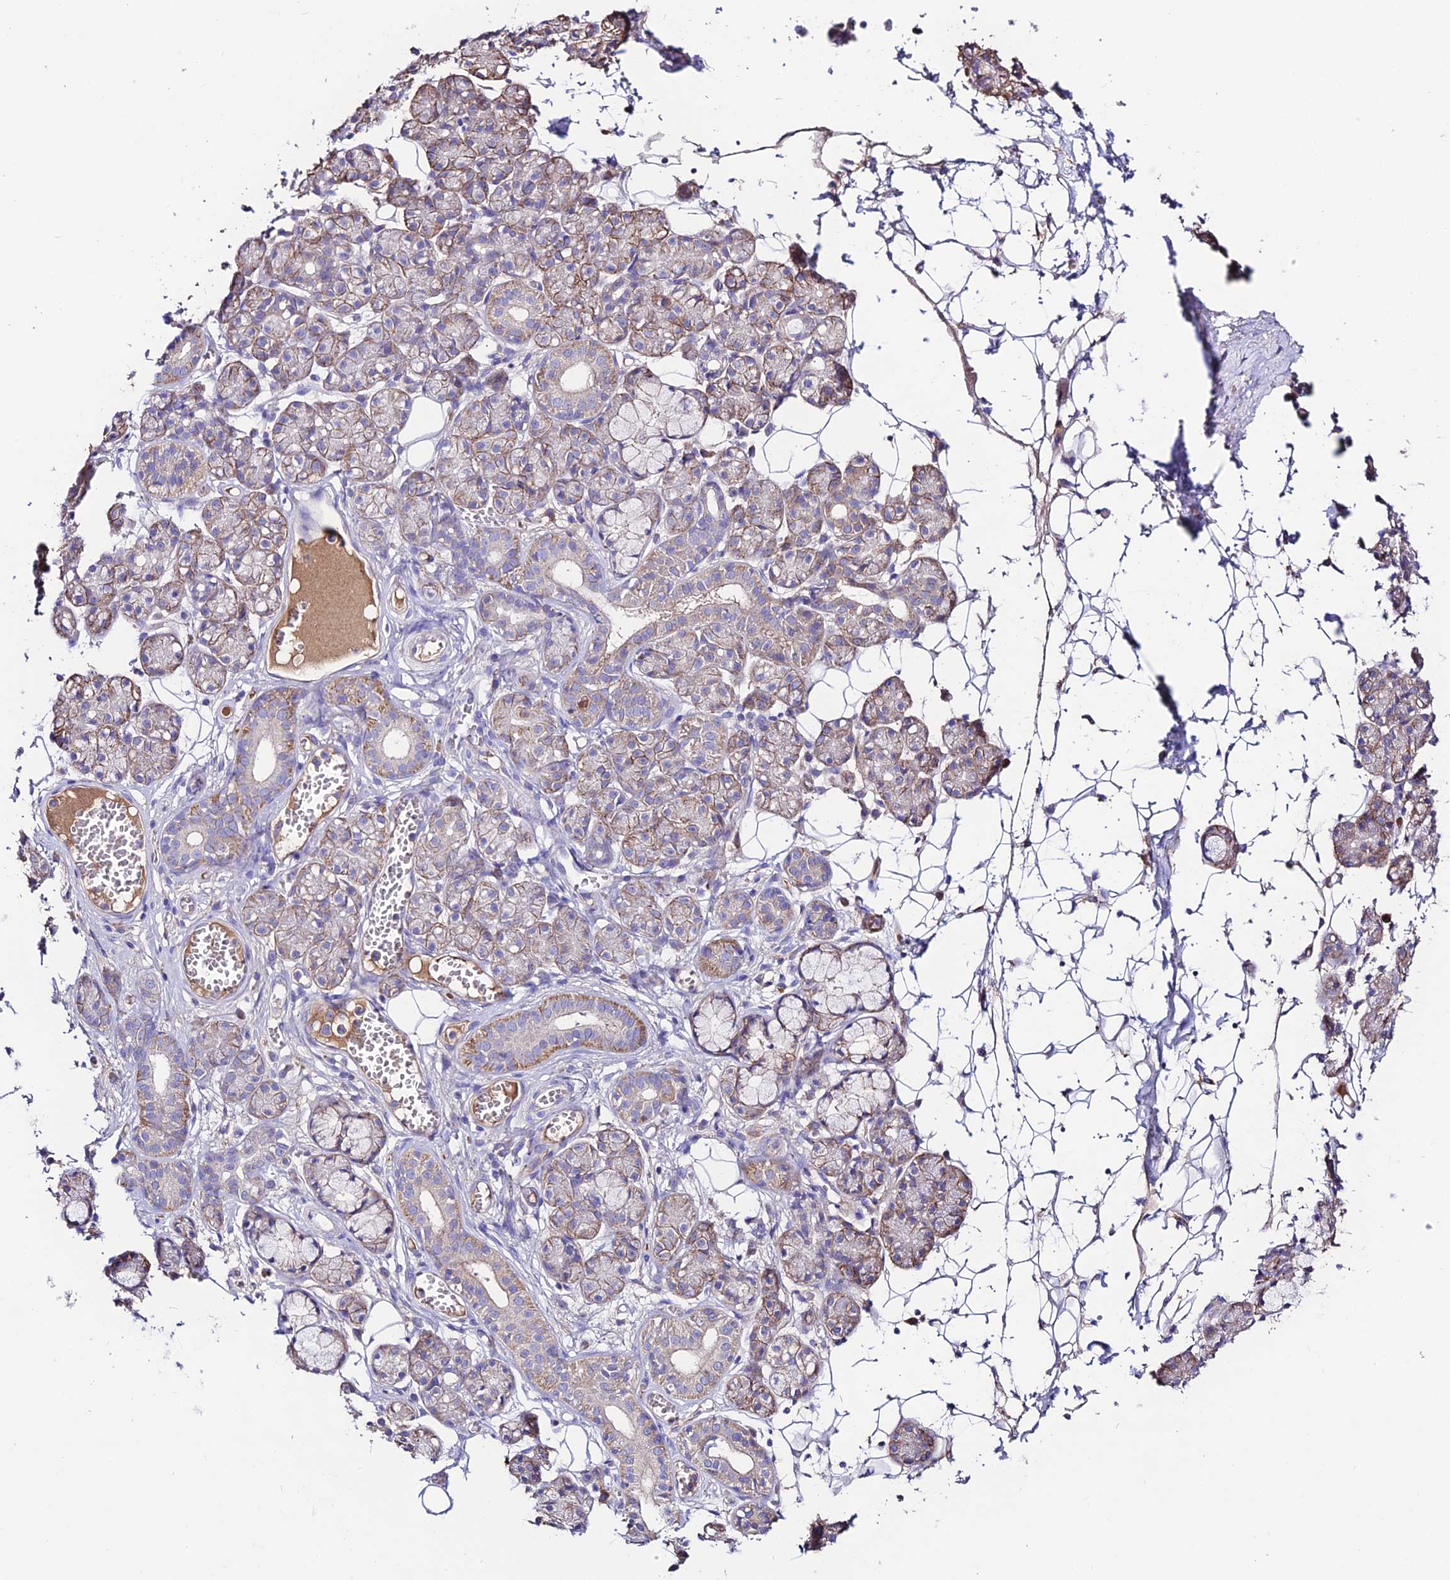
{"staining": {"intensity": "moderate", "quantity": "<25%", "location": "cytoplasmic/membranous"}, "tissue": "salivary gland", "cell_type": "Glandular cells", "image_type": "normal", "snomed": [{"axis": "morphology", "description": "Normal tissue, NOS"}, {"axis": "topography", "description": "Salivary gland"}], "caption": "Immunohistochemical staining of unremarkable human salivary gland demonstrates low levels of moderate cytoplasmic/membranous positivity in about <25% of glandular cells.", "gene": "NLRP9", "patient": {"sex": "male", "age": 63}}